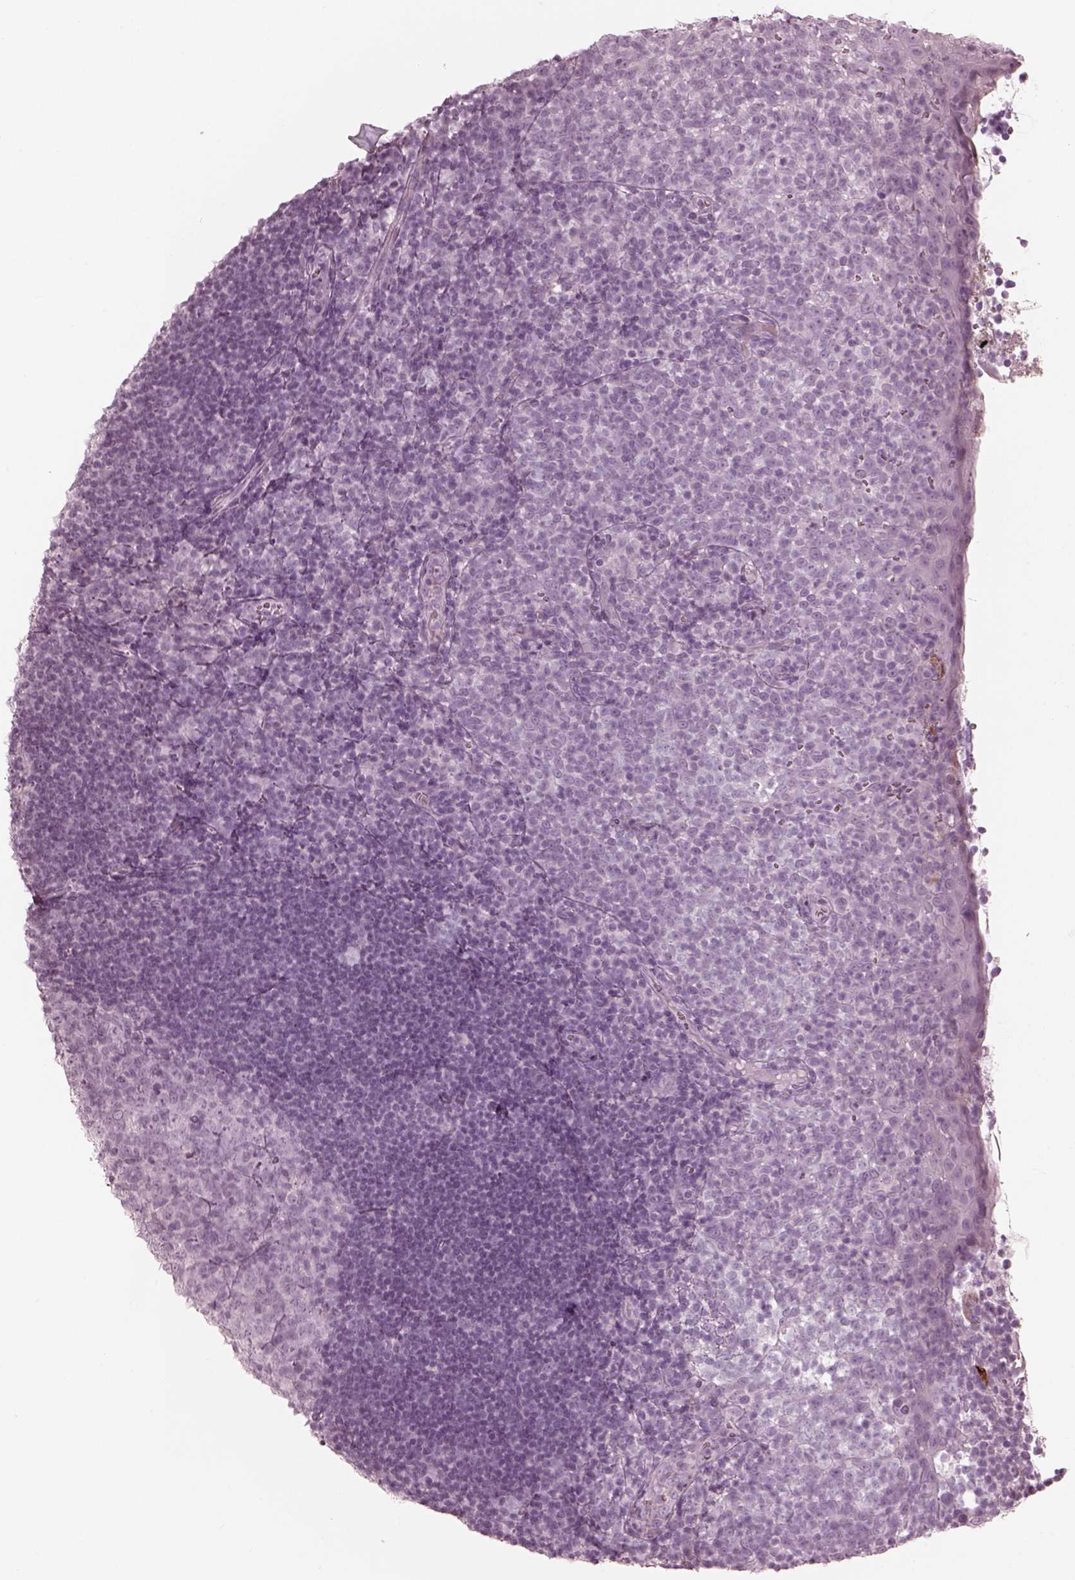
{"staining": {"intensity": "negative", "quantity": "none", "location": "none"}, "tissue": "lymph node", "cell_type": "Germinal center cells", "image_type": "normal", "snomed": [{"axis": "morphology", "description": "Normal tissue, NOS"}, {"axis": "topography", "description": "Lymph node"}], "caption": "Protein analysis of benign lymph node demonstrates no significant staining in germinal center cells.", "gene": "ENSG00000289258", "patient": {"sex": "female", "age": 21}}